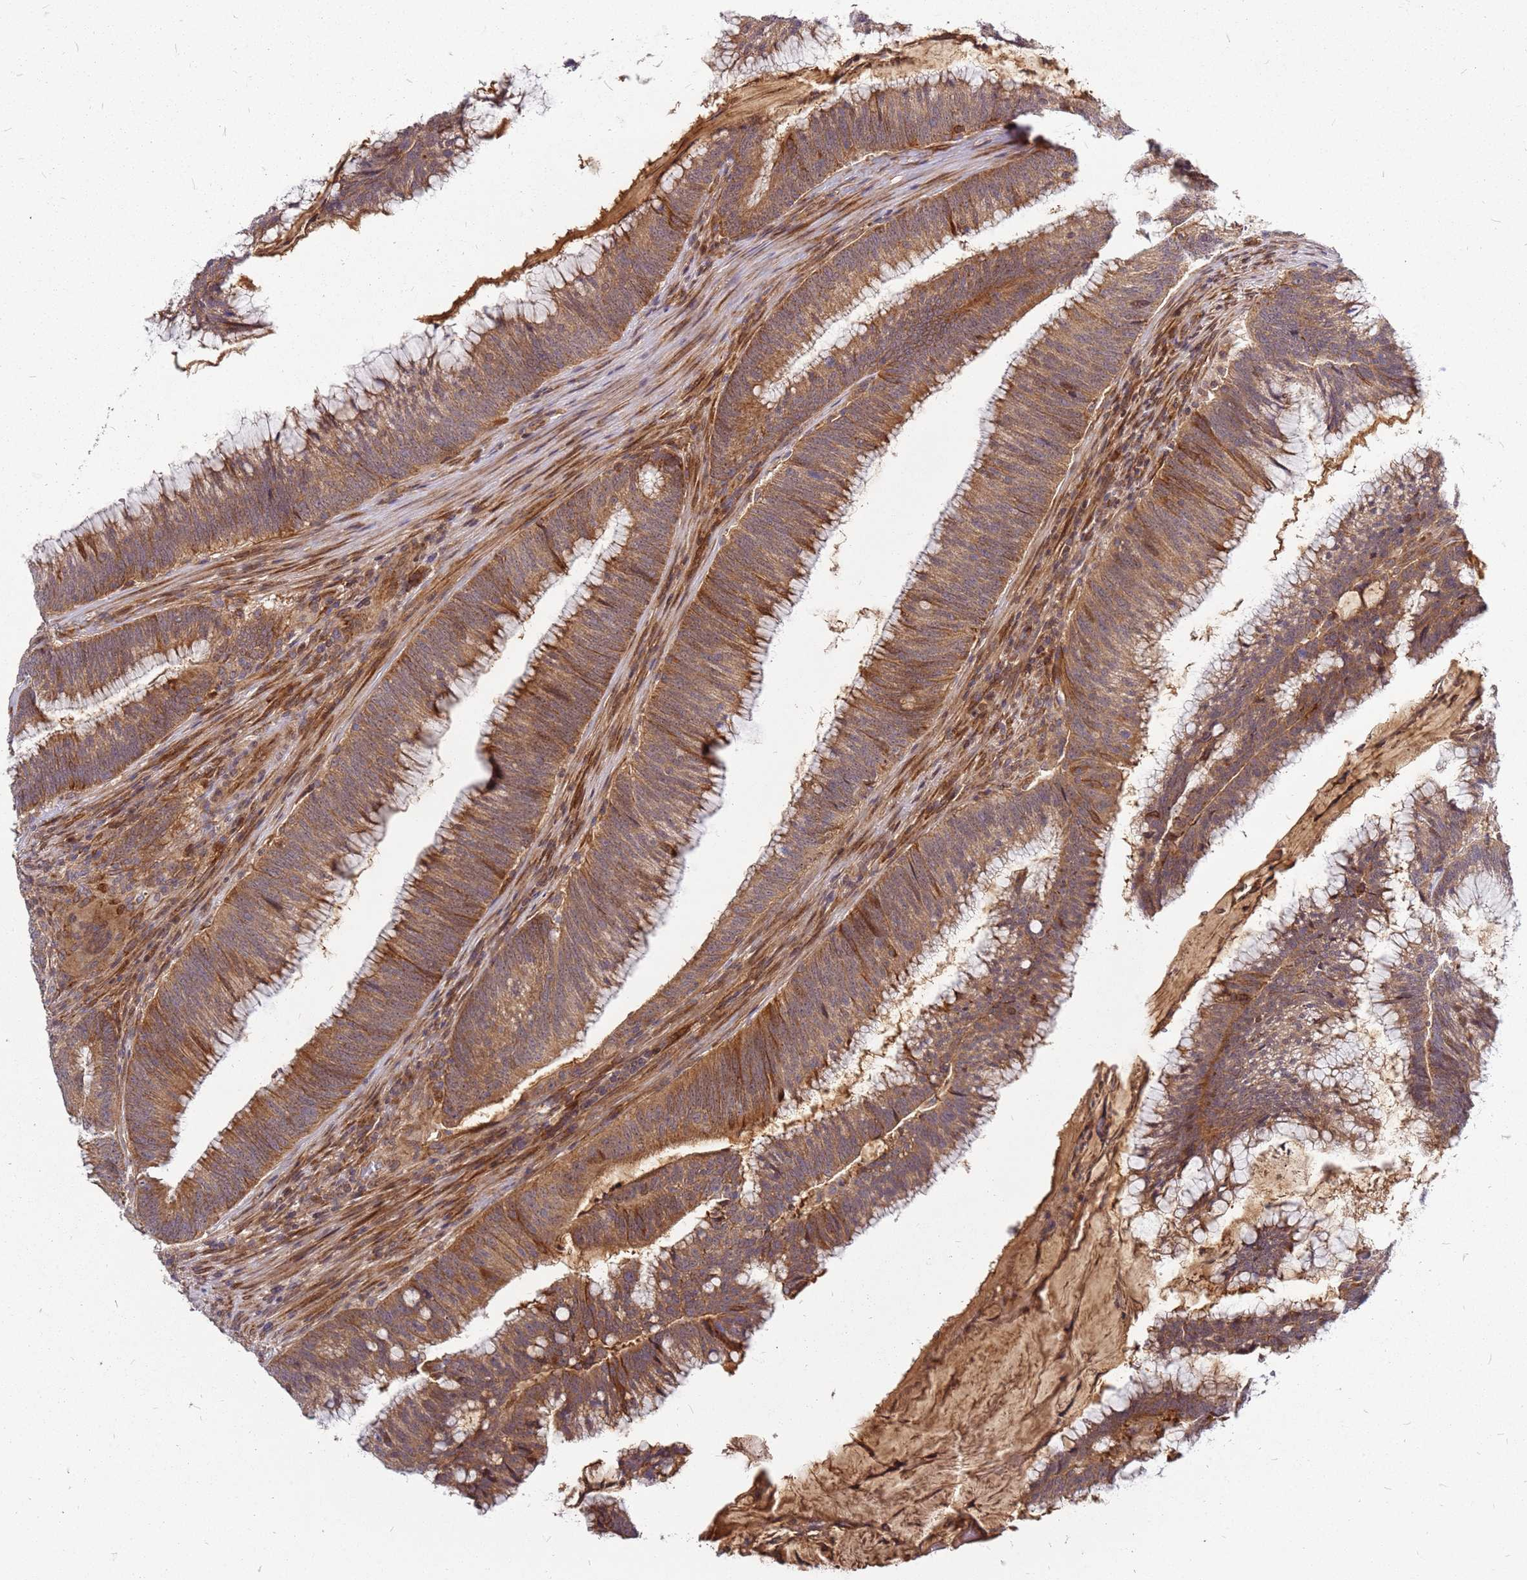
{"staining": {"intensity": "moderate", "quantity": ">75%", "location": "cytoplasmic/membranous"}, "tissue": "colorectal cancer", "cell_type": "Tumor cells", "image_type": "cancer", "snomed": [{"axis": "morphology", "description": "Adenocarcinoma, NOS"}, {"axis": "topography", "description": "Rectum"}], "caption": "Tumor cells show medium levels of moderate cytoplasmic/membranous positivity in approximately >75% of cells in colorectal cancer (adenocarcinoma).", "gene": "CCDC159", "patient": {"sex": "female", "age": 77}}